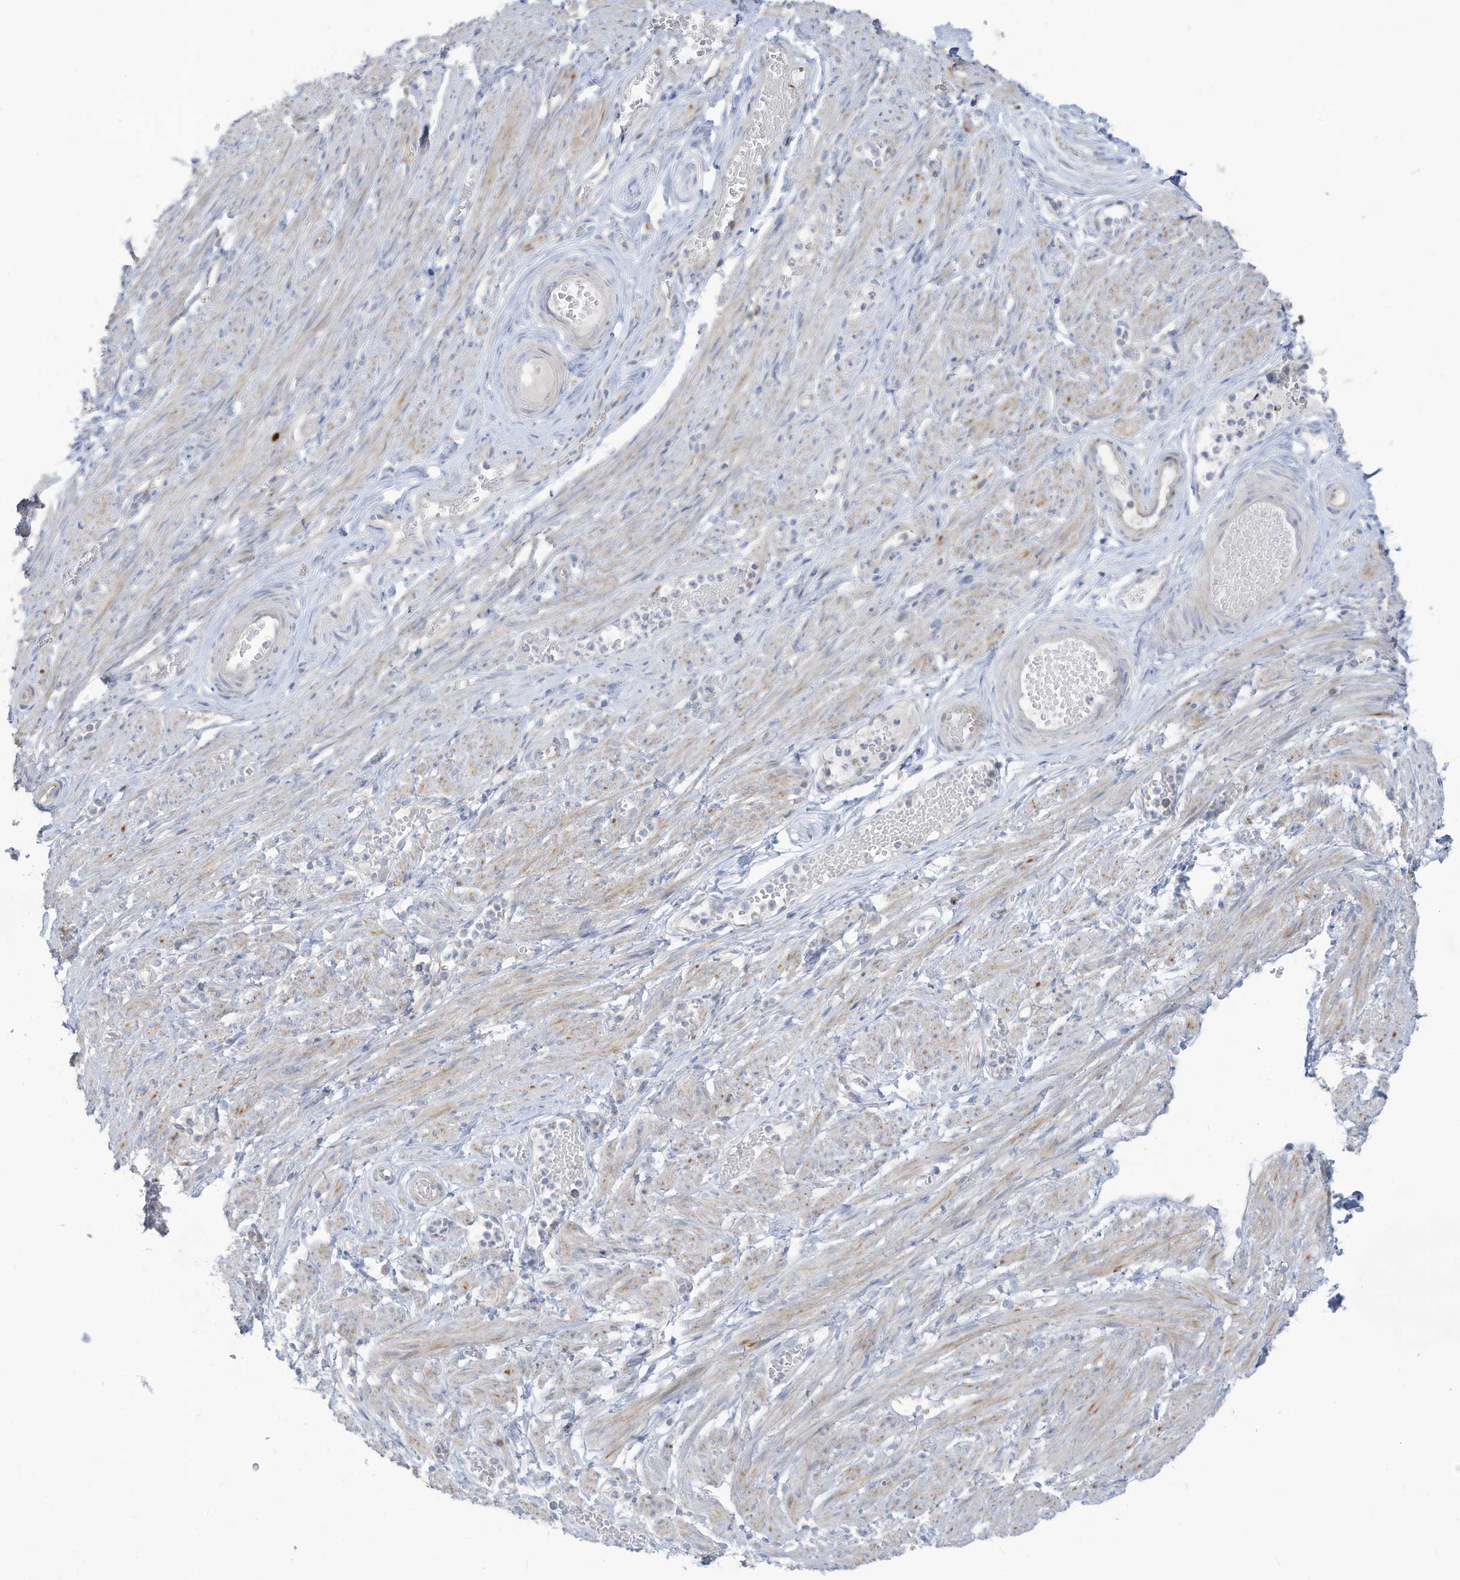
{"staining": {"intensity": "negative", "quantity": "none", "location": "none"}, "tissue": "adipose tissue", "cell_type": "Adipocytes", "image_type": "normal", "snomed": [{"axis": "morphology", "description": "Normal tissue, NOS"}, {"axis": "topography", "description": "Smooth muscle"}, {"axis": "topography", "description": "Peripheral nerve tissue"}], "caption": "This is an immunohistochemistry histopathology image of unremarkable adipose tissue. There is no expression in adipocytes.", "gene": "THNSL2", "patient": {"sex": "female", "age": 39}}